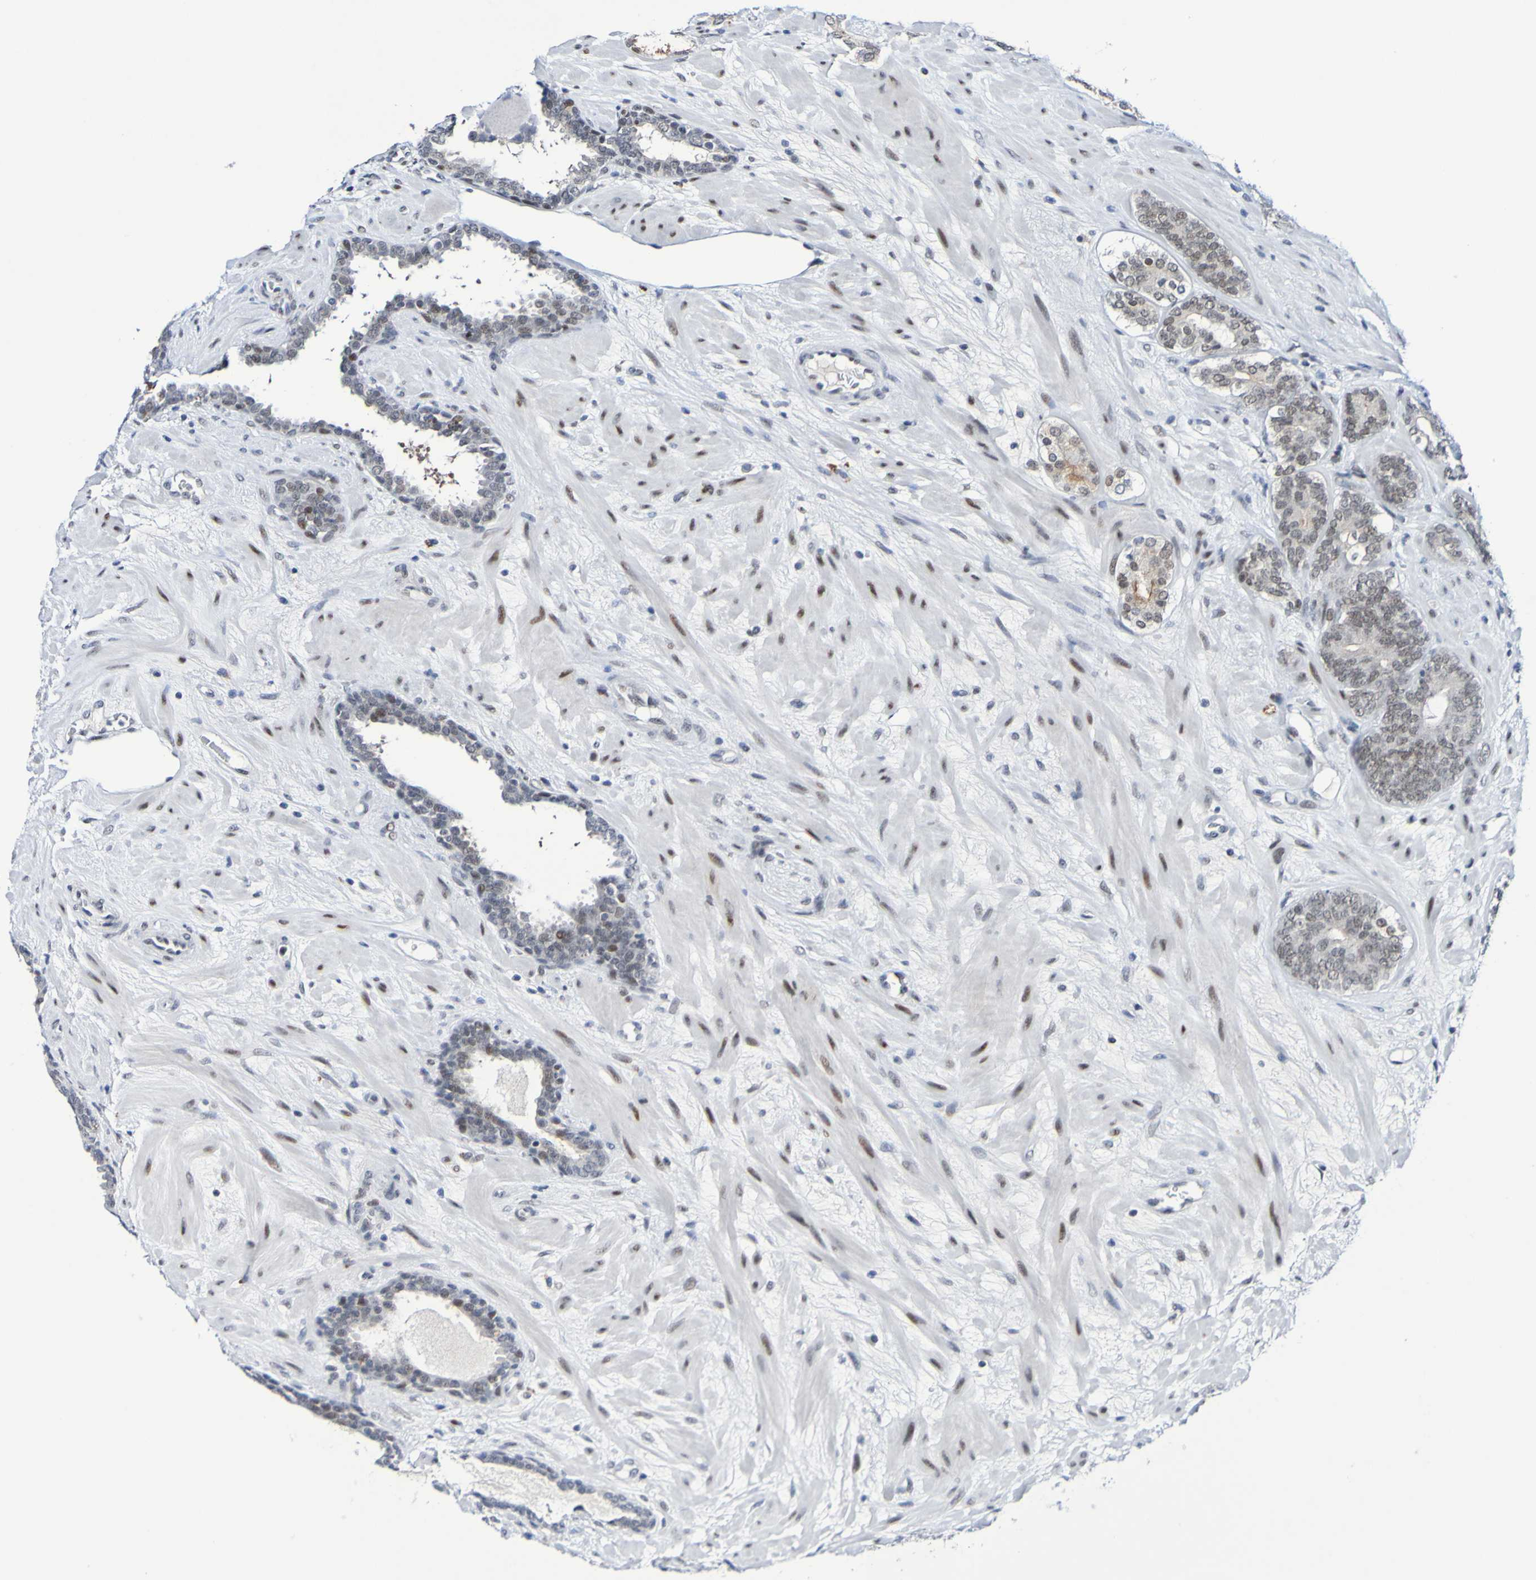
{"staining": {"intensity": "weak", "quantity": "25%-75%", "location": "cytoplasmic/membranous,nuclear"}, "tissue": "prostate cancer", "cell_type": "Tumor cells", "image_type": "cancer", "snomed": [{"axis": "morphology", "description": "Adenocarcinoma, Low grade"}, {"axis": "topography", "description": "Prostate"}], "caption": "Protein staining of prostate cancer tissue displays weak cytoplasmic/membranous and nuclear positivity in about 25%-75% of tumor cells. (Stains: DAB in brown, nuclei in blue, Microscopy: brightfield microscopy at high magnification).", "gene": "PCGF1", "patient": {"sex": "male", "age": 63}}